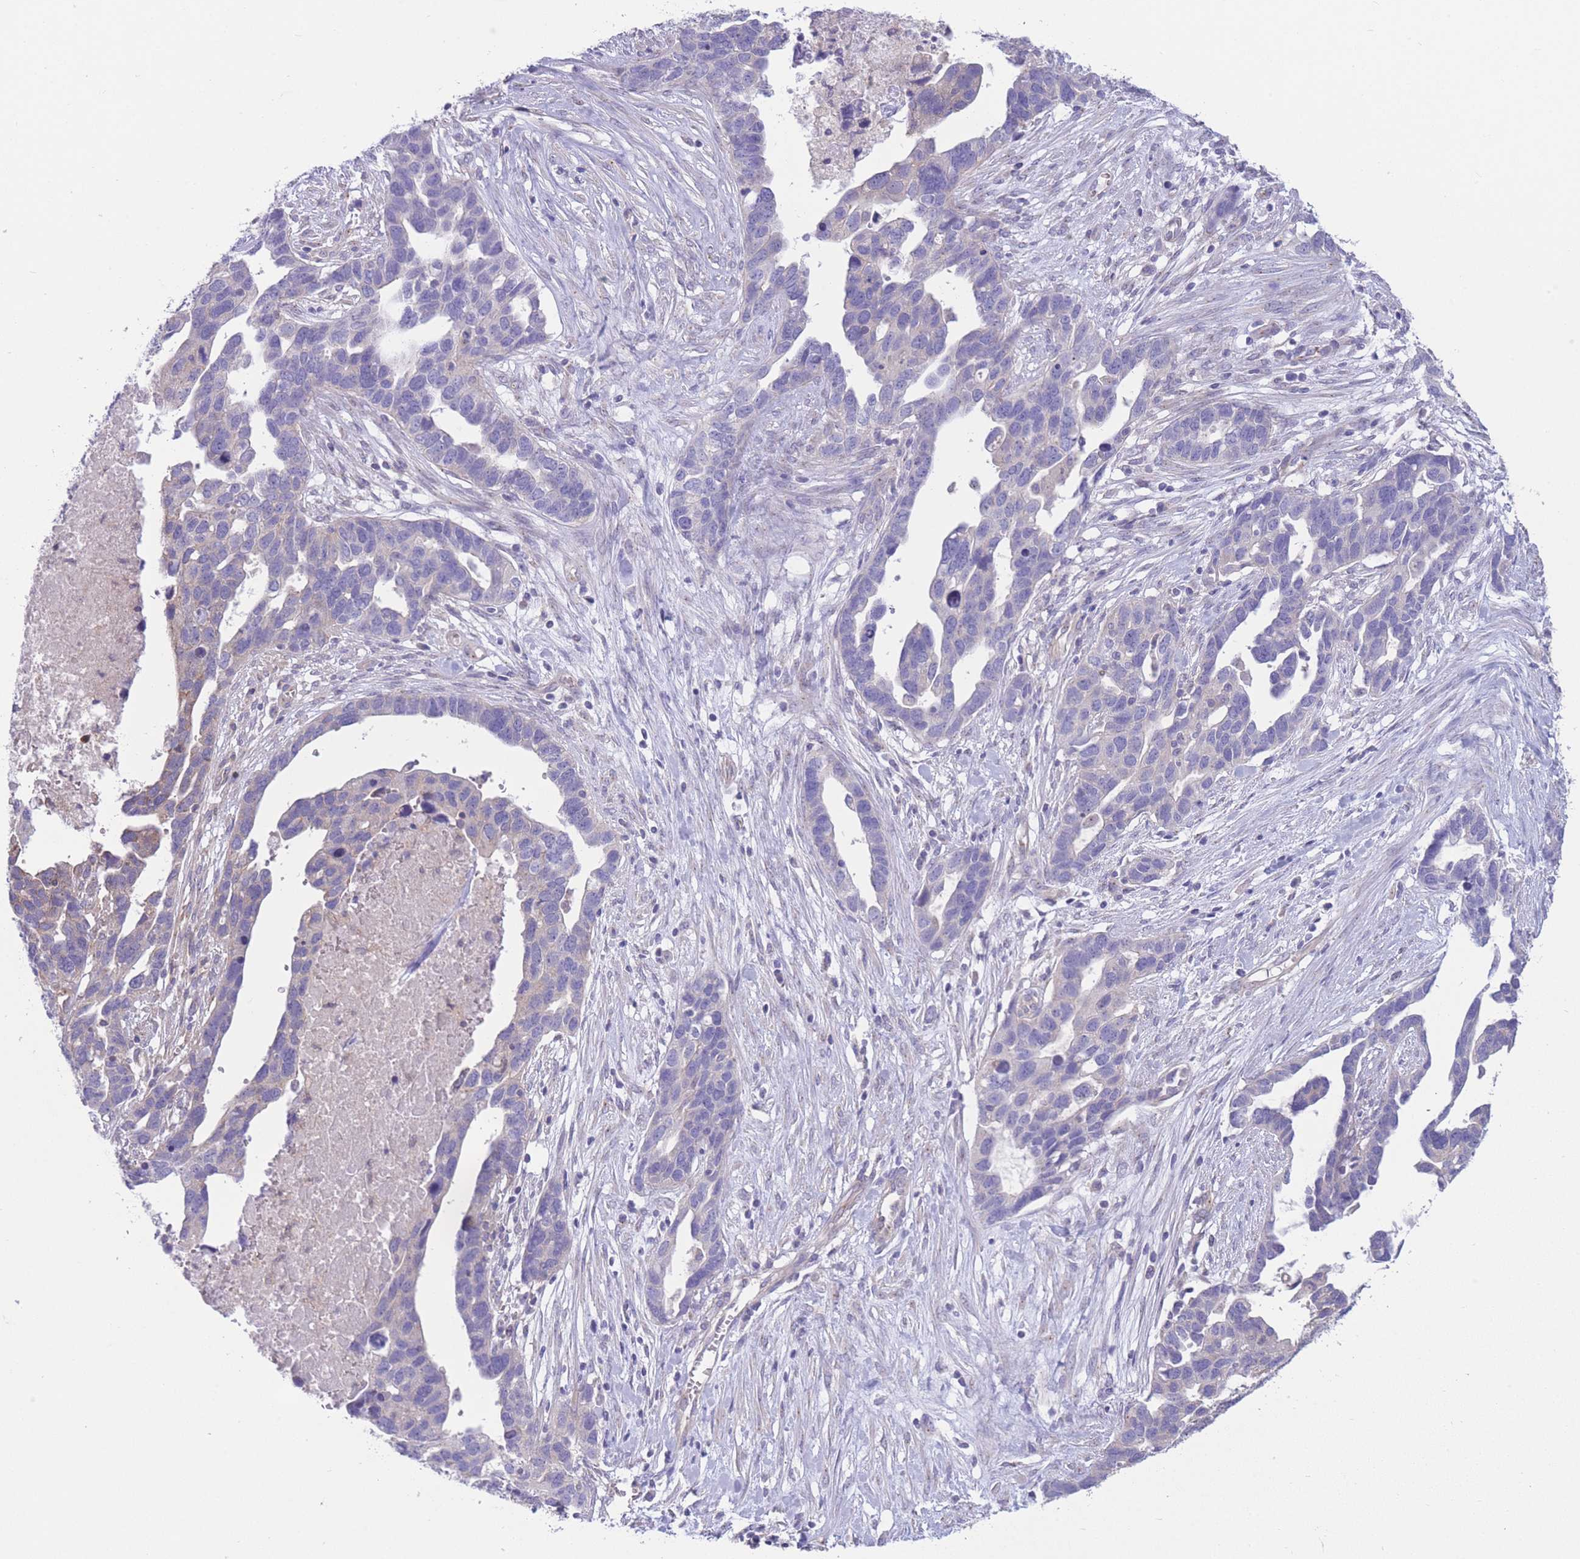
{"staining": {"intensity": "negative", "quantity": "none", "location": "none"}, "tissue": "ovarian cancer", "cell_type": "Tumor cells", "image_type": "cancer", "snomed": [{"axis": "morphology", "description": "Cystadenocarcinoma, serous, NOS"}, {"axis": "topography", "description": "Ovary"}], "caption": "A histopathology image of serous cystadenocarcinoma (ovarian) stained for a protein displays no brown staining in tumor cells.", "gene": "ALS2CL", "patient": {"sex": "female", "age": 54}}